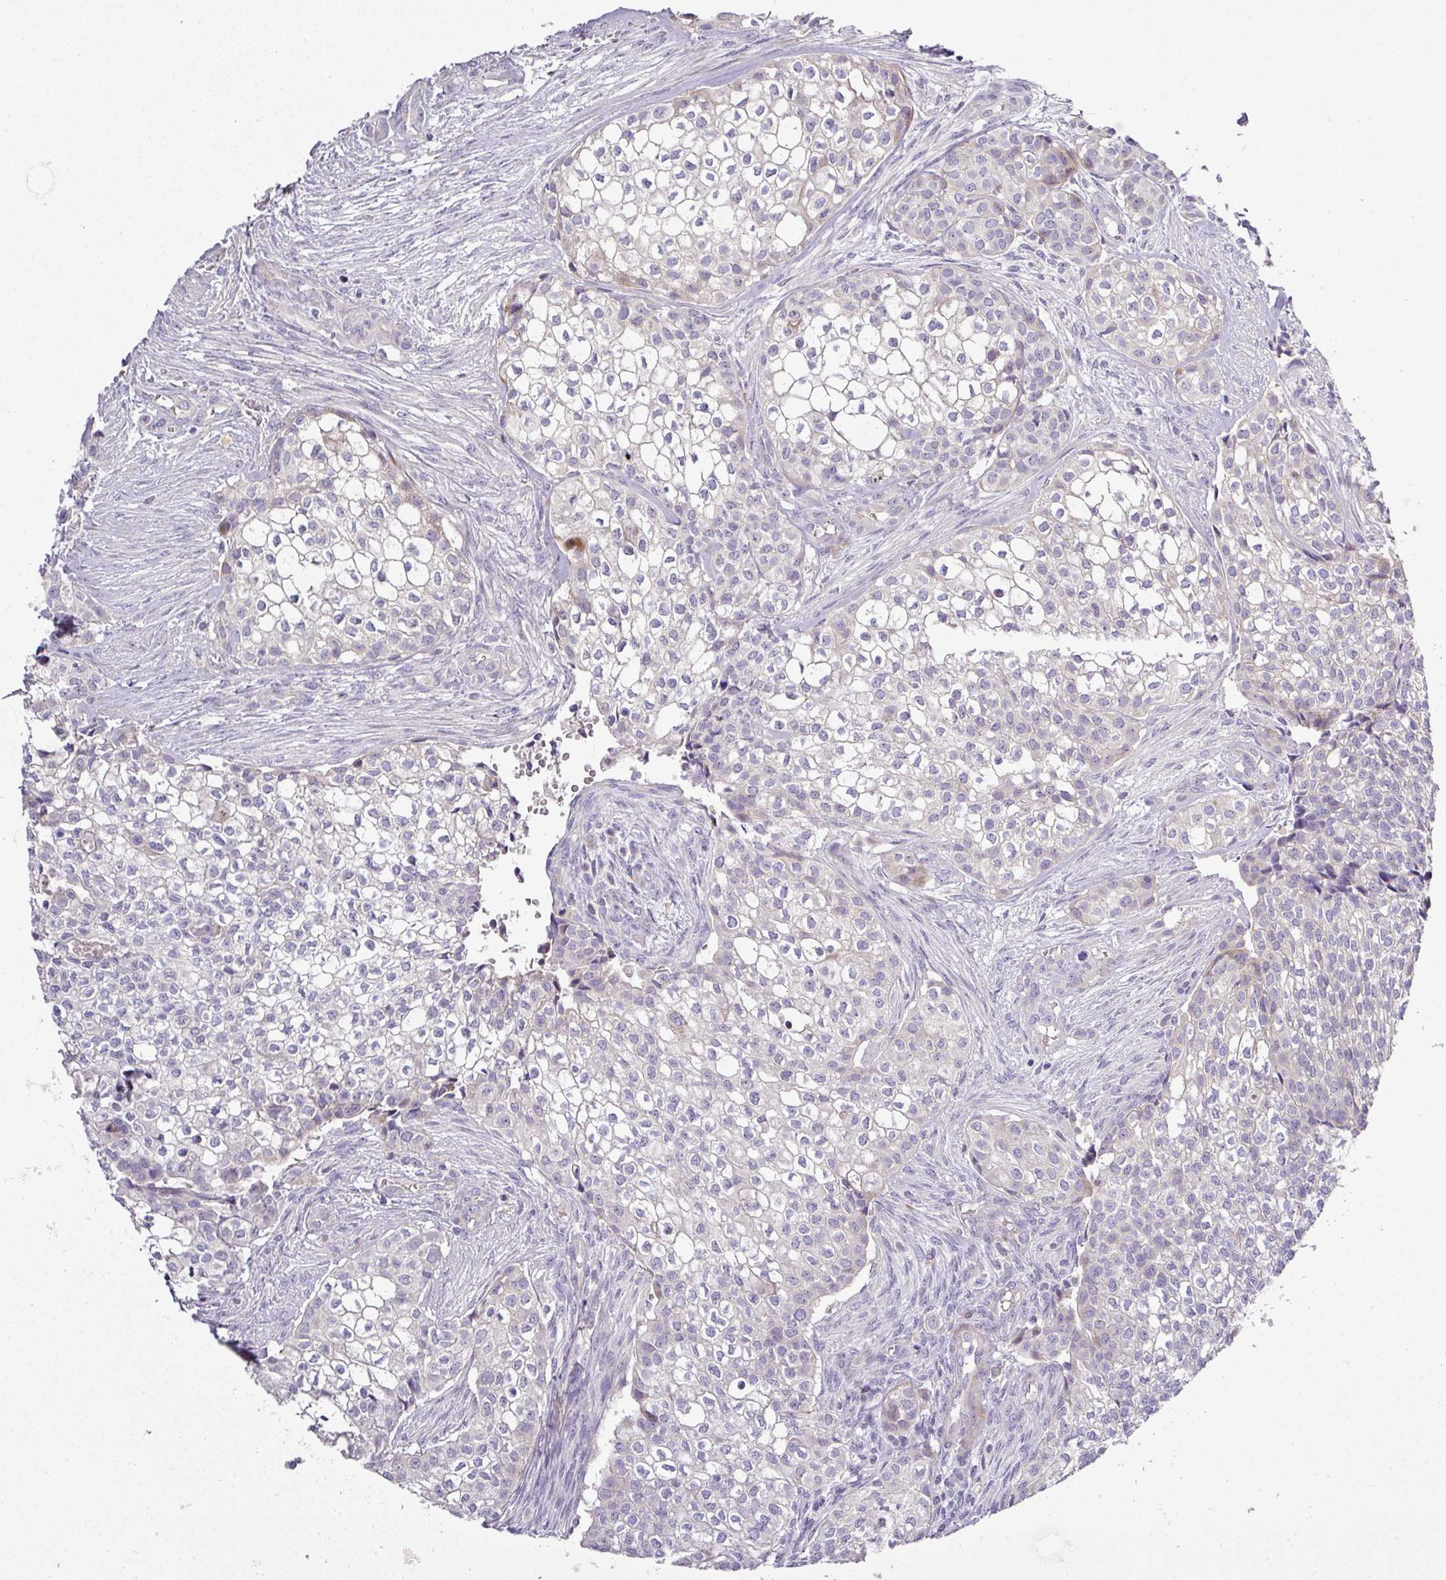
{"staining": {"intensity": "negative", "quantity": "none", "location": "none"}, "tissue": "head and neck cancer", "cell_type": "Tumor cells", "image_type": "cancer", "snomed": [{"axis": "morphology", "description": "Adenocarcinoma, NOS"}, {"axis": "topography", "description": "Head-Neck"}], "caption": "The micrograph exhibits no staining of tumor cells in head and neck cancer (adenocarcinoma).", "gene": "ATP6V1F", "patient": {"sex": "male", "age": 81}}